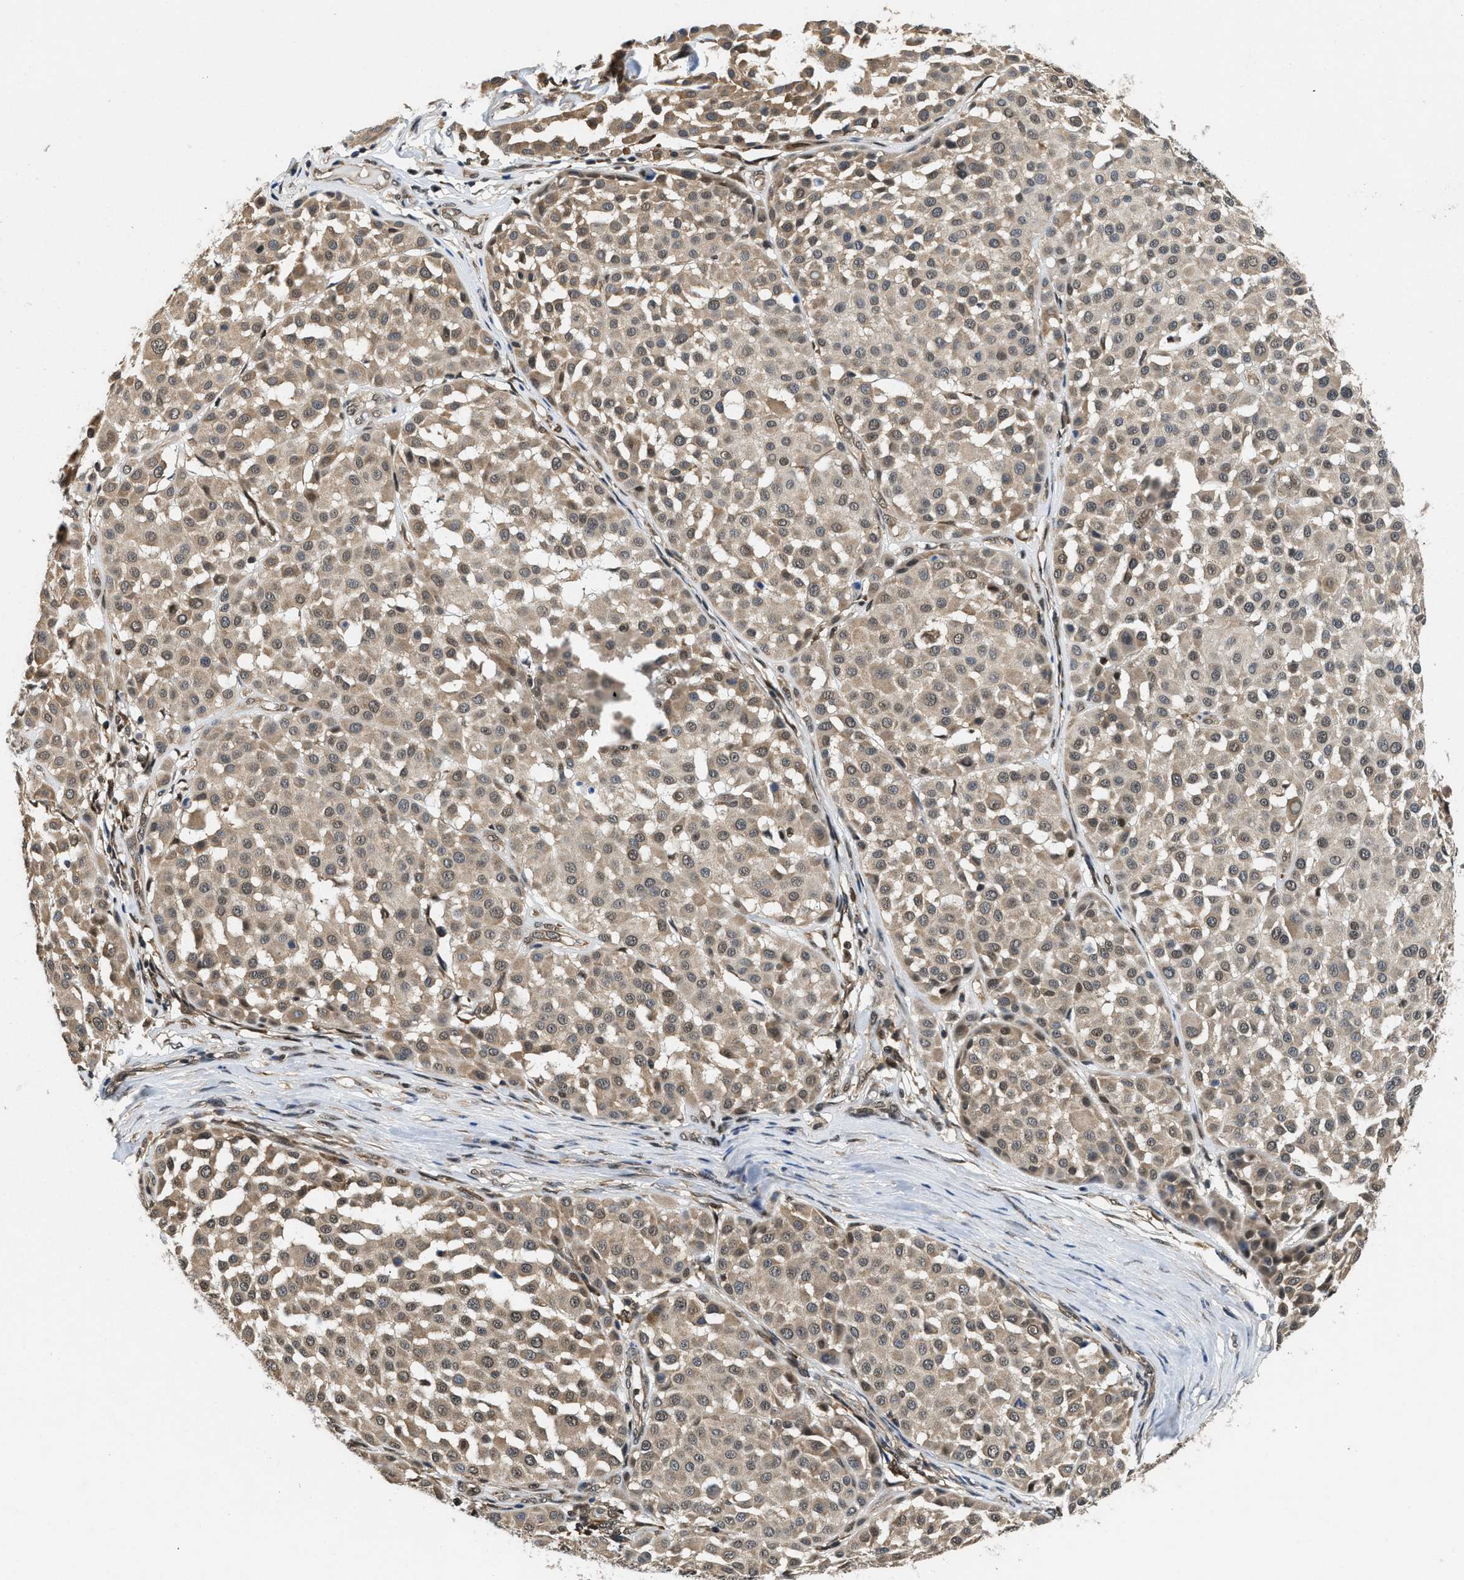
{"staining": {"intensity": "weak", "quantity": "25%-75%", "location": "cytoplasmic/membranous,nuclear"}, "tissue": "melanoma", "cell_type": "Tumor cells", "image_type": "cancer", "snomed": [{"axis": "morphology", "description": "Malignant melanoma, Metastatic site"}, {"axis": "topography", "description": "Soft tissue"}], "caption": "Immunohistochemistry (IHC) image of human malignant melanoma (metastatic site) stained for a protein (brown), which shows low levels of weak cytoplasmic/membranous and nuclear positivity in about 25%-75% of tumor cells.", "gene": "ATF7IP", "patient": {"sex": "male", "age": 41}}